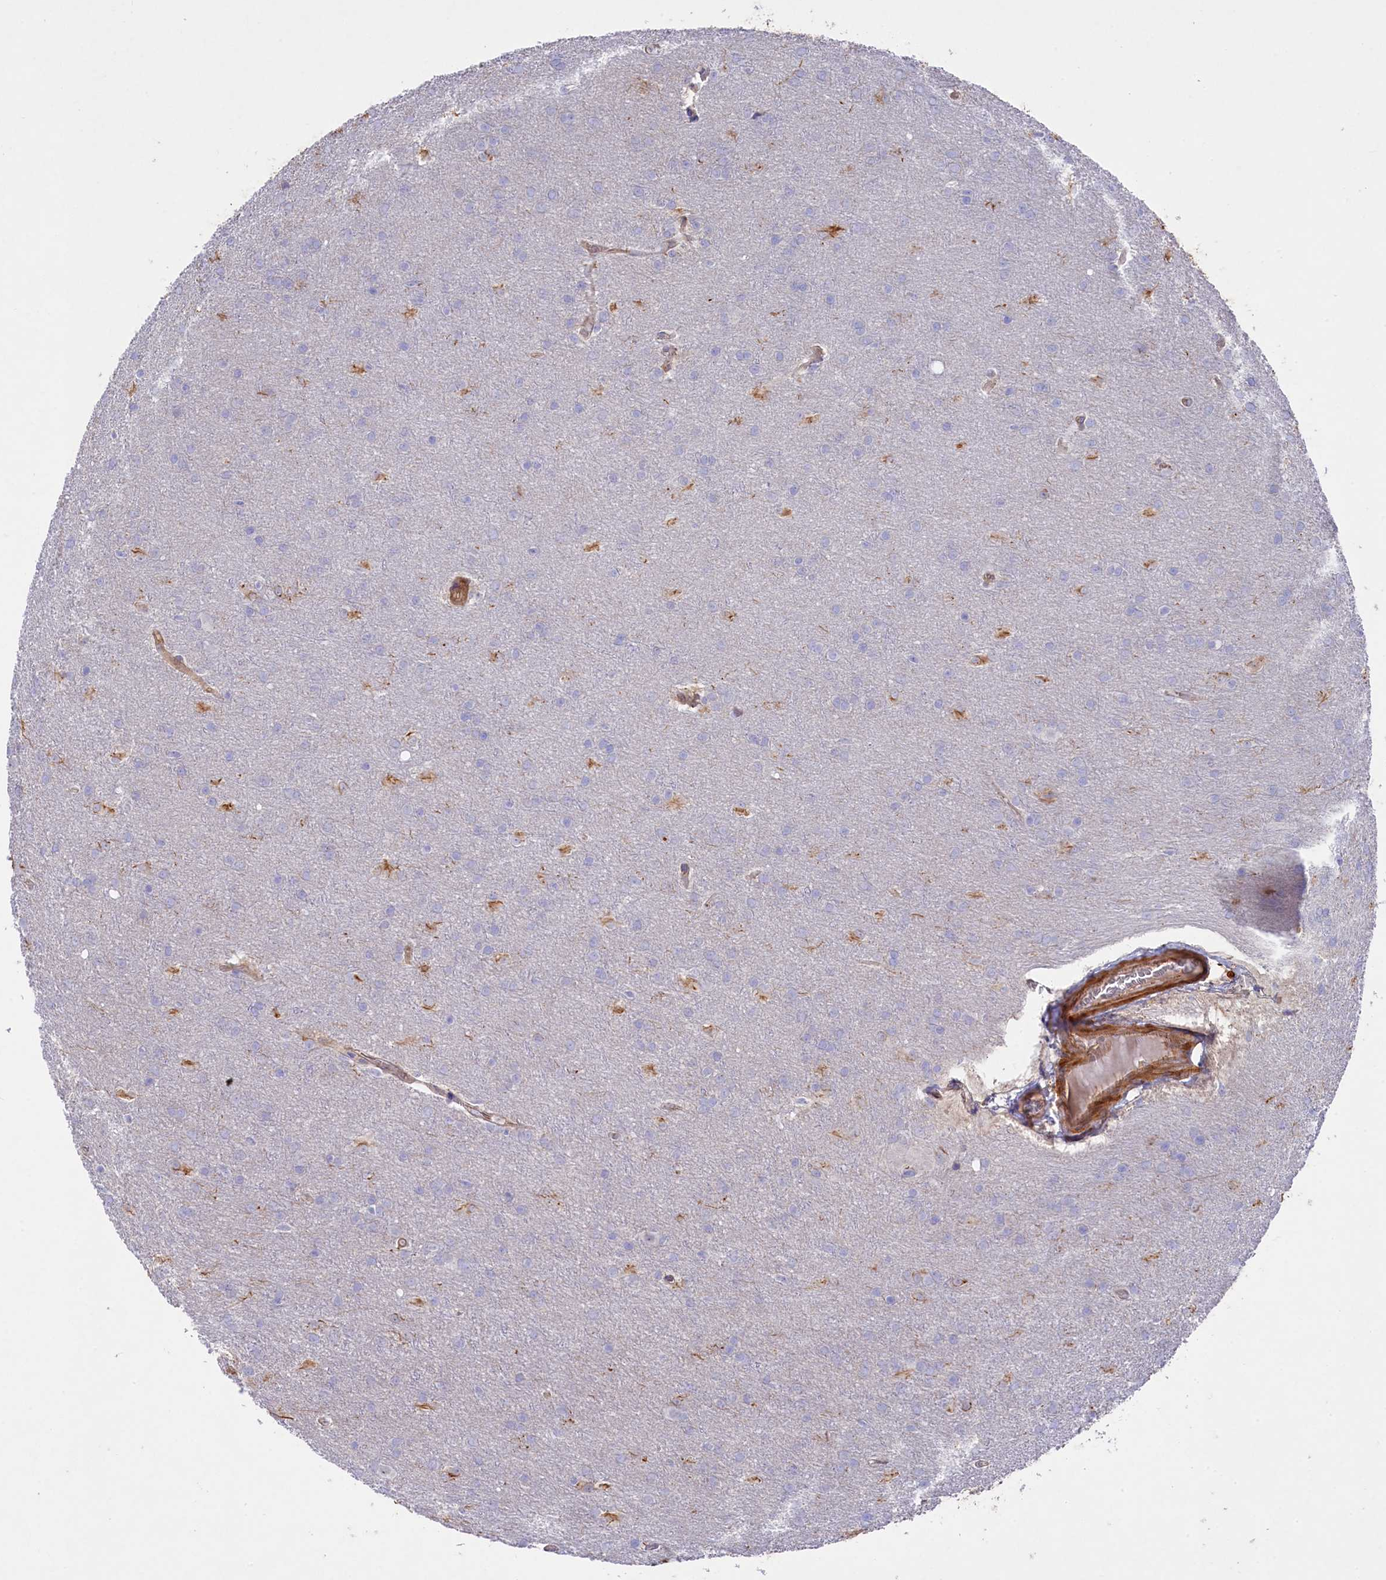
{"staining": {"intensity": "negative", "quantity": "none", "location": "none"}, "tissue": "glioma", "cell_type": "Tumor cells", "image_type": "cancer", "snomed": [{"axis": "morphology", "description": "Glioma, malignant, Low grade"}, {"axis": "topography", "description": "Brain"}], "caption": "Immunohistochemistry image of neoplastic tissue: human malignant glioma (low-grade) stained with DAB reveals no significant protein expression in tumor cells.", "gene": "LHFPL4", "patient": {"sex": "female", "age": 32}}